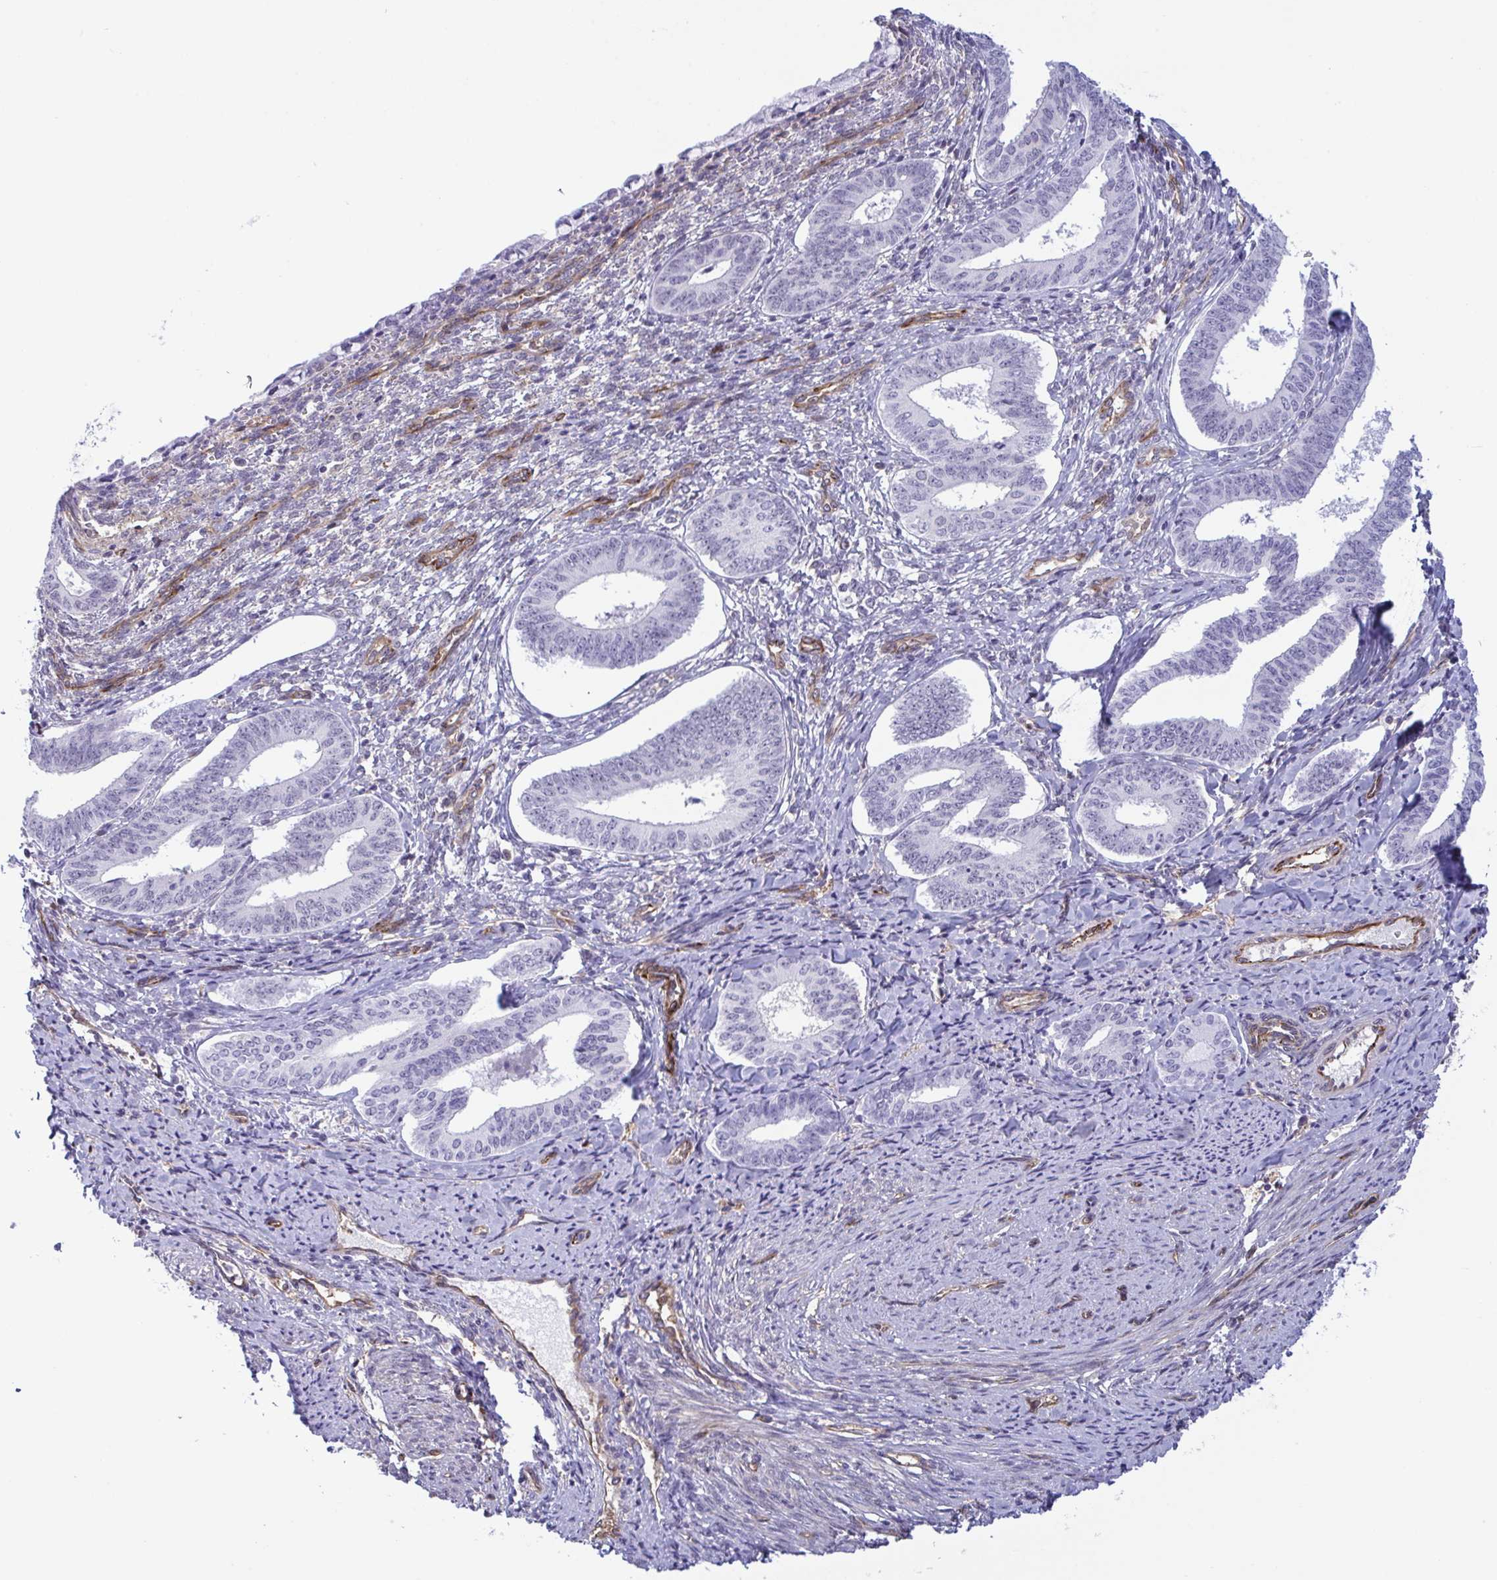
{"staining": {"intensity": "negative", "quantity": "none", "location": "none"}, "tissue": "cervical cancer", "cell_type": "Tumor cells", "image_type": "cancer", "snomed": [{"axis": "morphology", "description": "Squamous cell carcinoma, NOS"}, {"axis": "topography", "description": "Cervix"}], "caption": "DAB immunohistochemical staining of cervical squamous cell carcinoma displays no significant staining in tumor cells. (DAB immunohistochemistry (IHC), high magnification).", "gene": "PRRT4", "patient": {"sex": "female", "age": 59}}